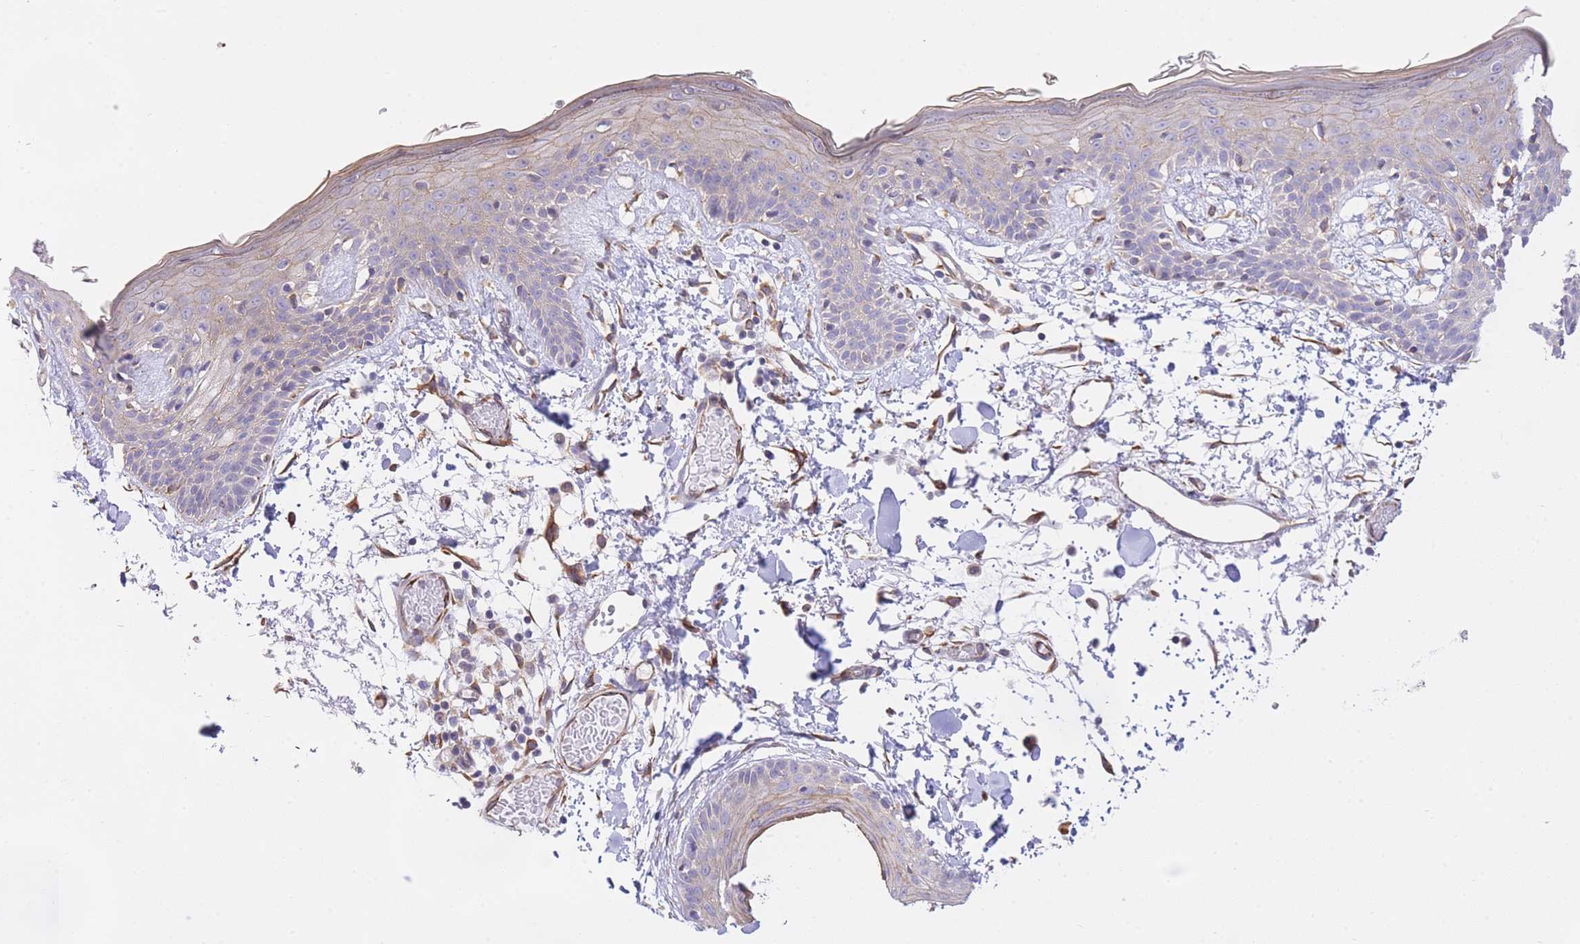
{"staining": {"intensity": "moderate", "quantity": ">75%", "location": "cytoplasmic/membranous"}, "tissue": "skin", "cell_type": "Fibroblasts", "image_type": "normal", "snomed": [{"axis": "morphology", "description": "Normal tissue, NOS"}, {"axis": "topography", "description": "Skin"}], "caption": "Immunohistochemistry staining of normal skin, which shows medium levels of moderate cytoplasmic/membranous positivity in about >75% of fibroblasts indicating moderate cytoplasmic/membranous protein staining. The staining was performed using DAB (brown) for protein detection and nuclei were counterstained in hematoxylin (blue).", "gene": "CTBP1", "patient": {"sex": "male", "age": 79}}